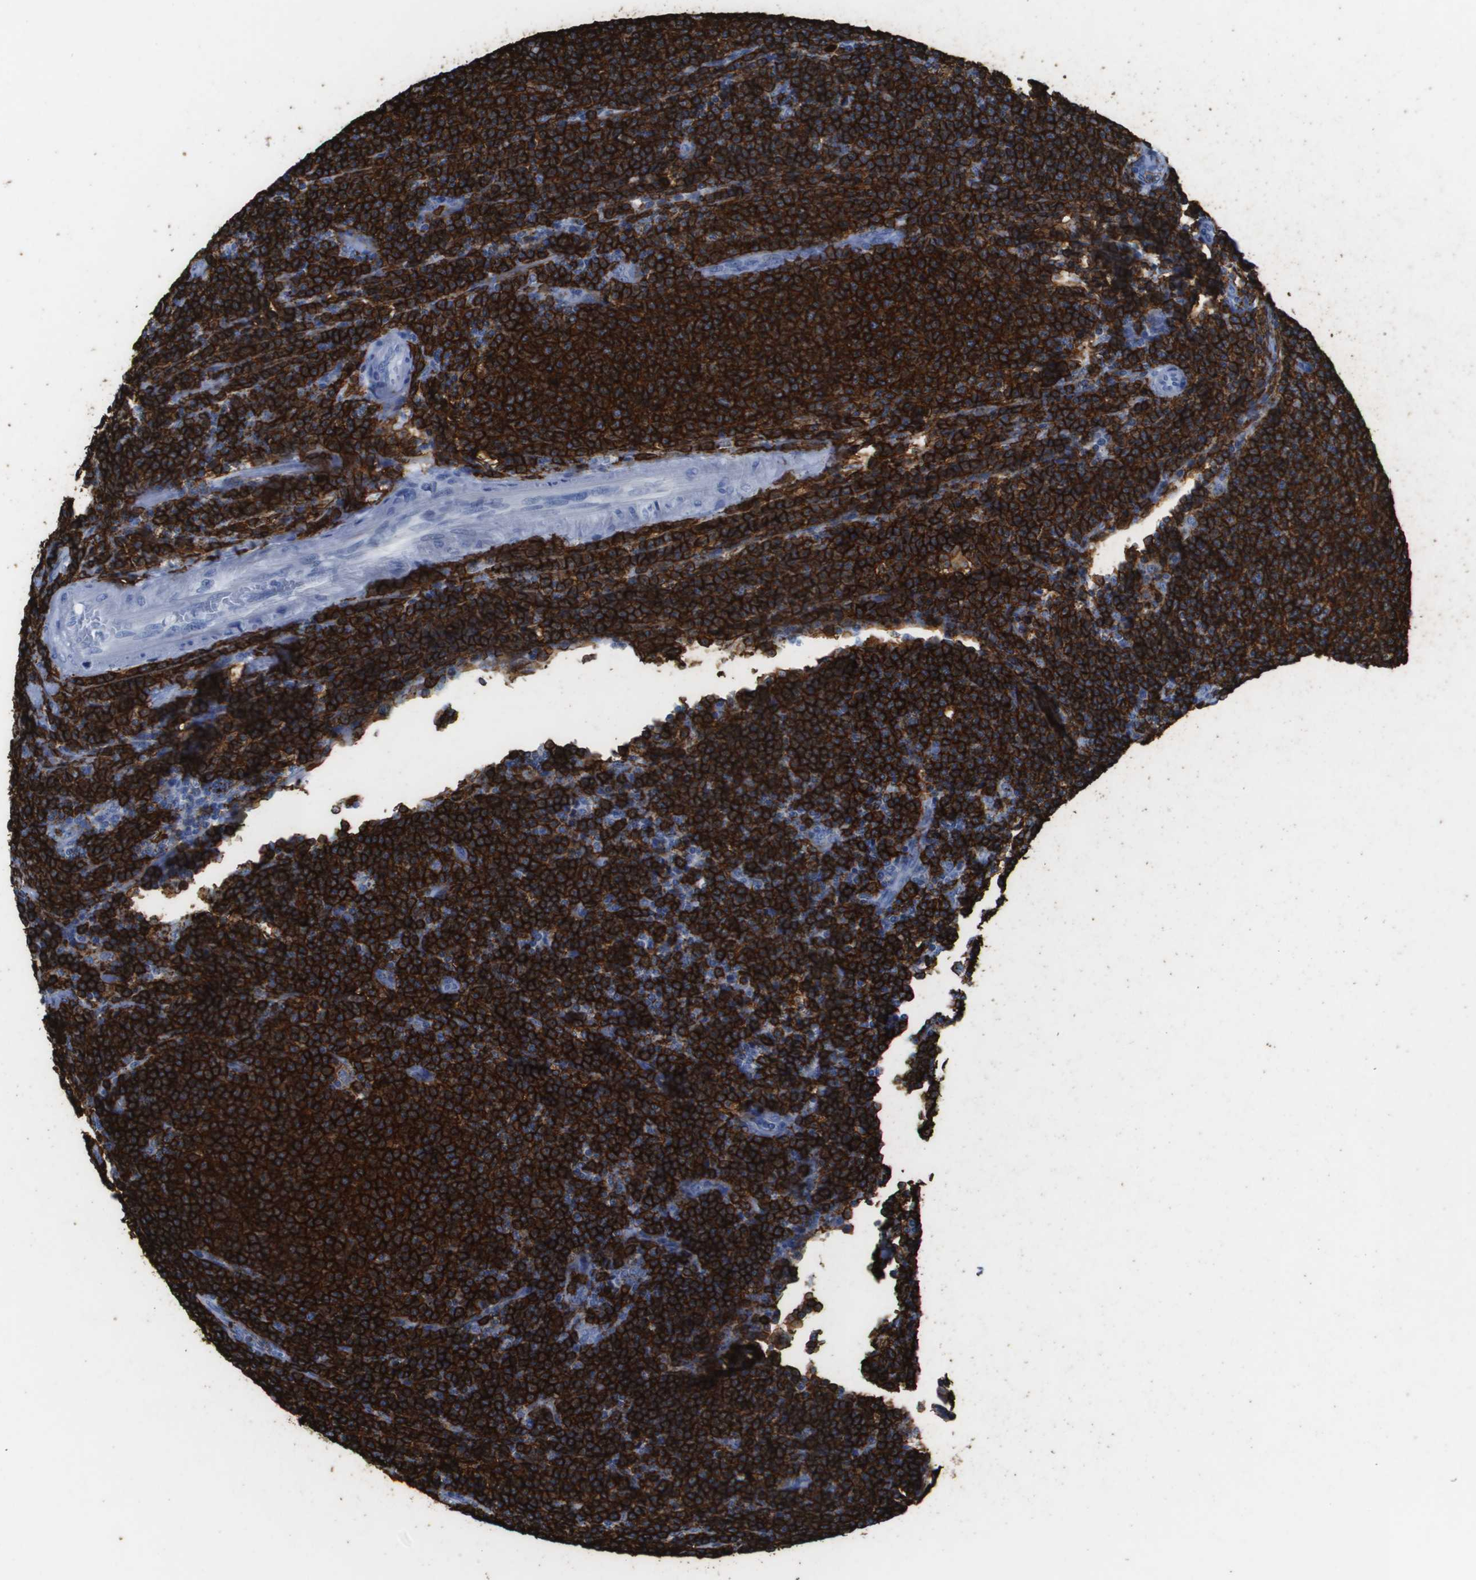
{"staining": {"intensity": "strong", "quantity": ">75%", "location": "cytoplasmic/membranous"}, "tissue": "lymphoma", "cell_type": "Tumor cells", "image_type": "cancer", "snomed": [{"axis": "morphology", "description": "Malignant lymphoma, non-Hodgkin's type, Low grade"}, {"axis": "topography", "description": "Lymph node"}], "caption": "Lymphoma stained with DAB immunohistochemistry (IHC) reveals high levels of strong cytoplasmic/membranous staining in approximately >75% of tumor cells.", "gene": "MS4A1", "patient": {"sex": "male", "age": 66}}